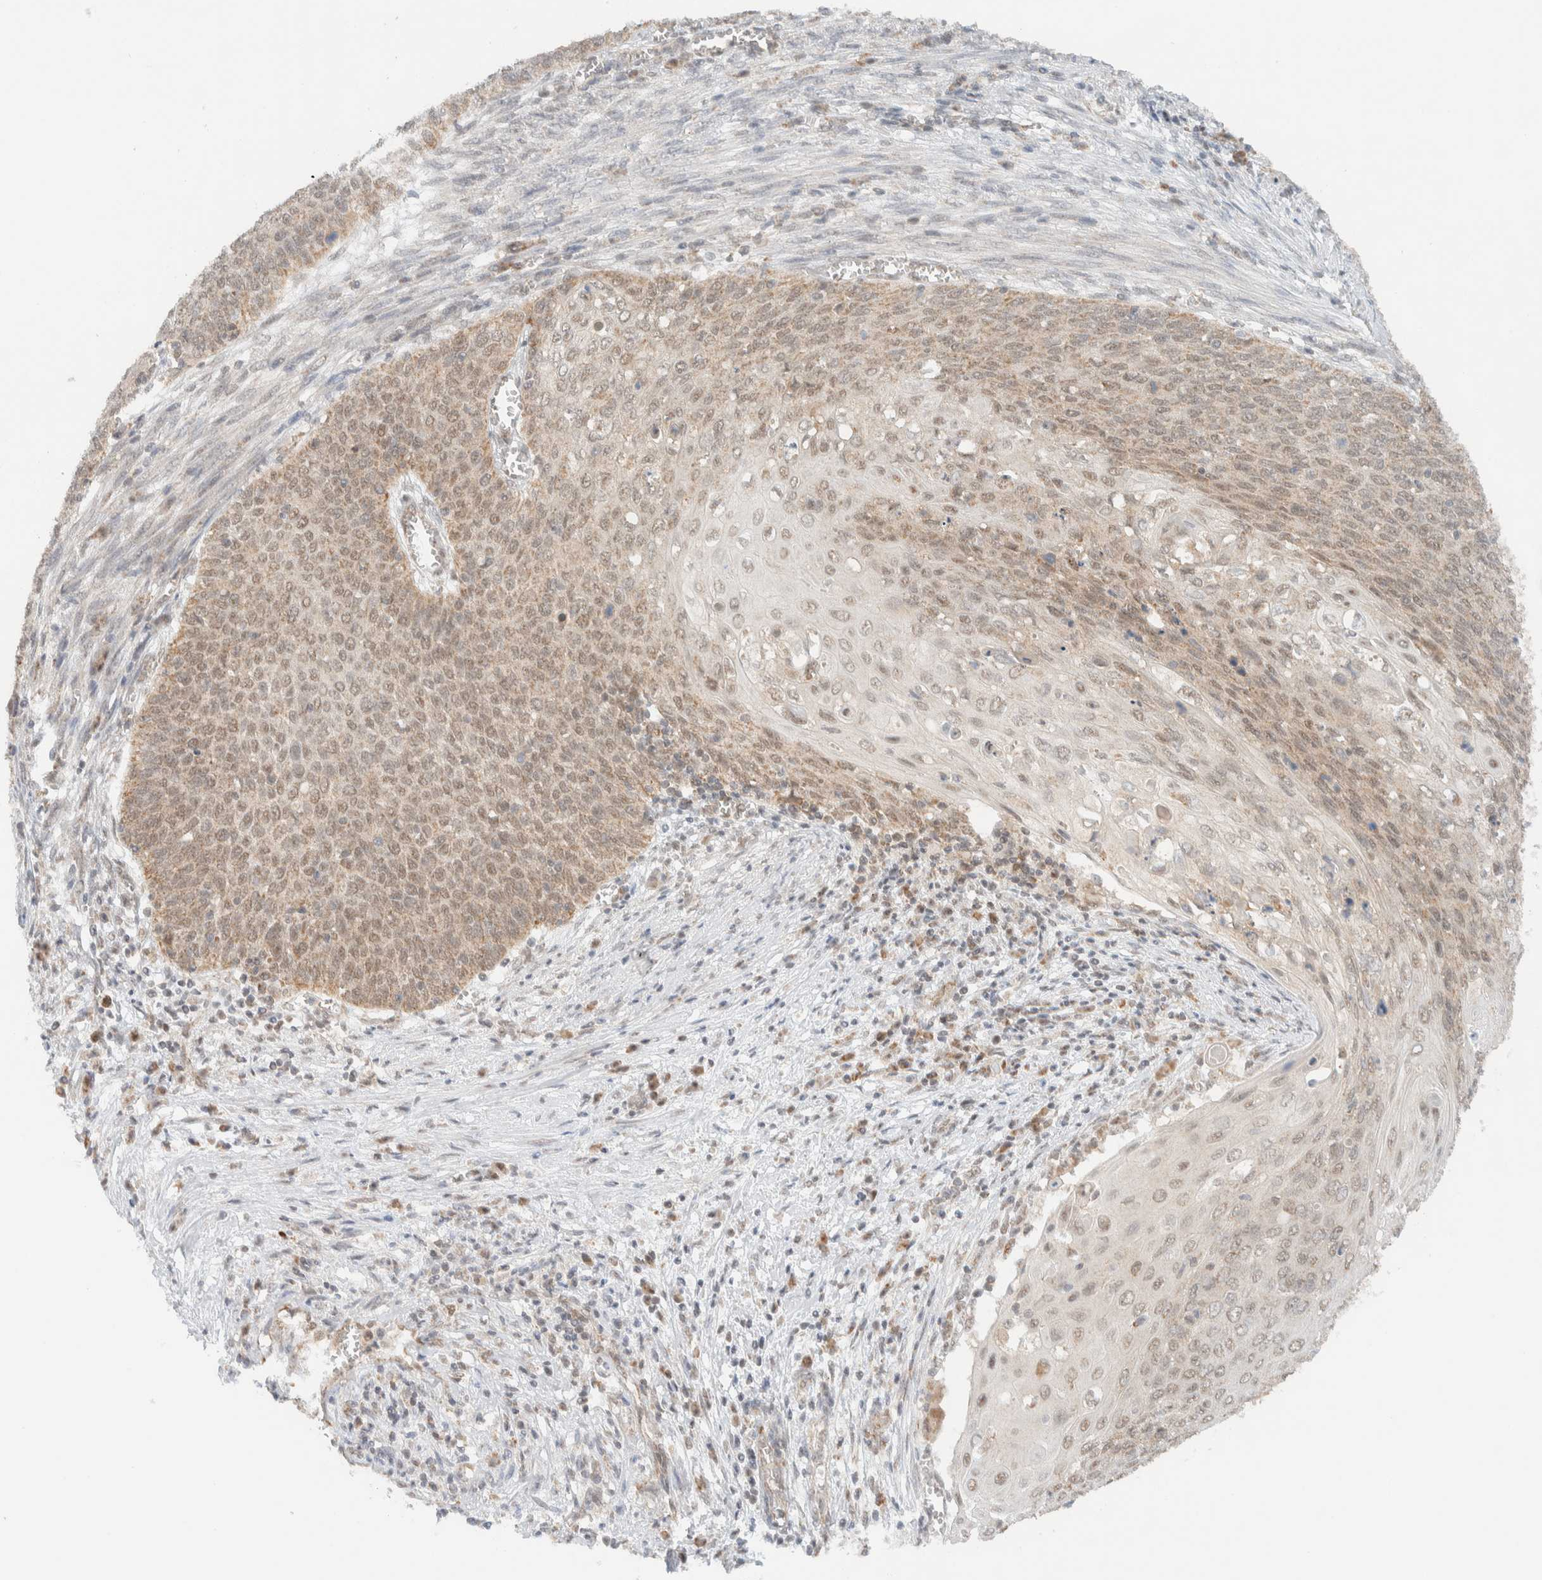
{"staining": {"intensity": "weak", "quantity": ">75%", "location": "cytoplasmic/membranous,nuclear"}, "tissue": "cervical cancer", "cell_type": "Tumor cells", "image_type": "cancer", "snomed": [{"axis": "morphology", "description": "Squamous cell carcinoma, NOS"}, {"axis": "topography", "description": "Cervix"}], "caption": "Cervical squamous cell carcinoma stained with a brown dye demonstrates weak cytoplasmic/membranous and nuclear positive positivity in approximately >75% of tumor cells.", "gene": "MRPL41", "patient": {"sex": "female", "age": 39}}